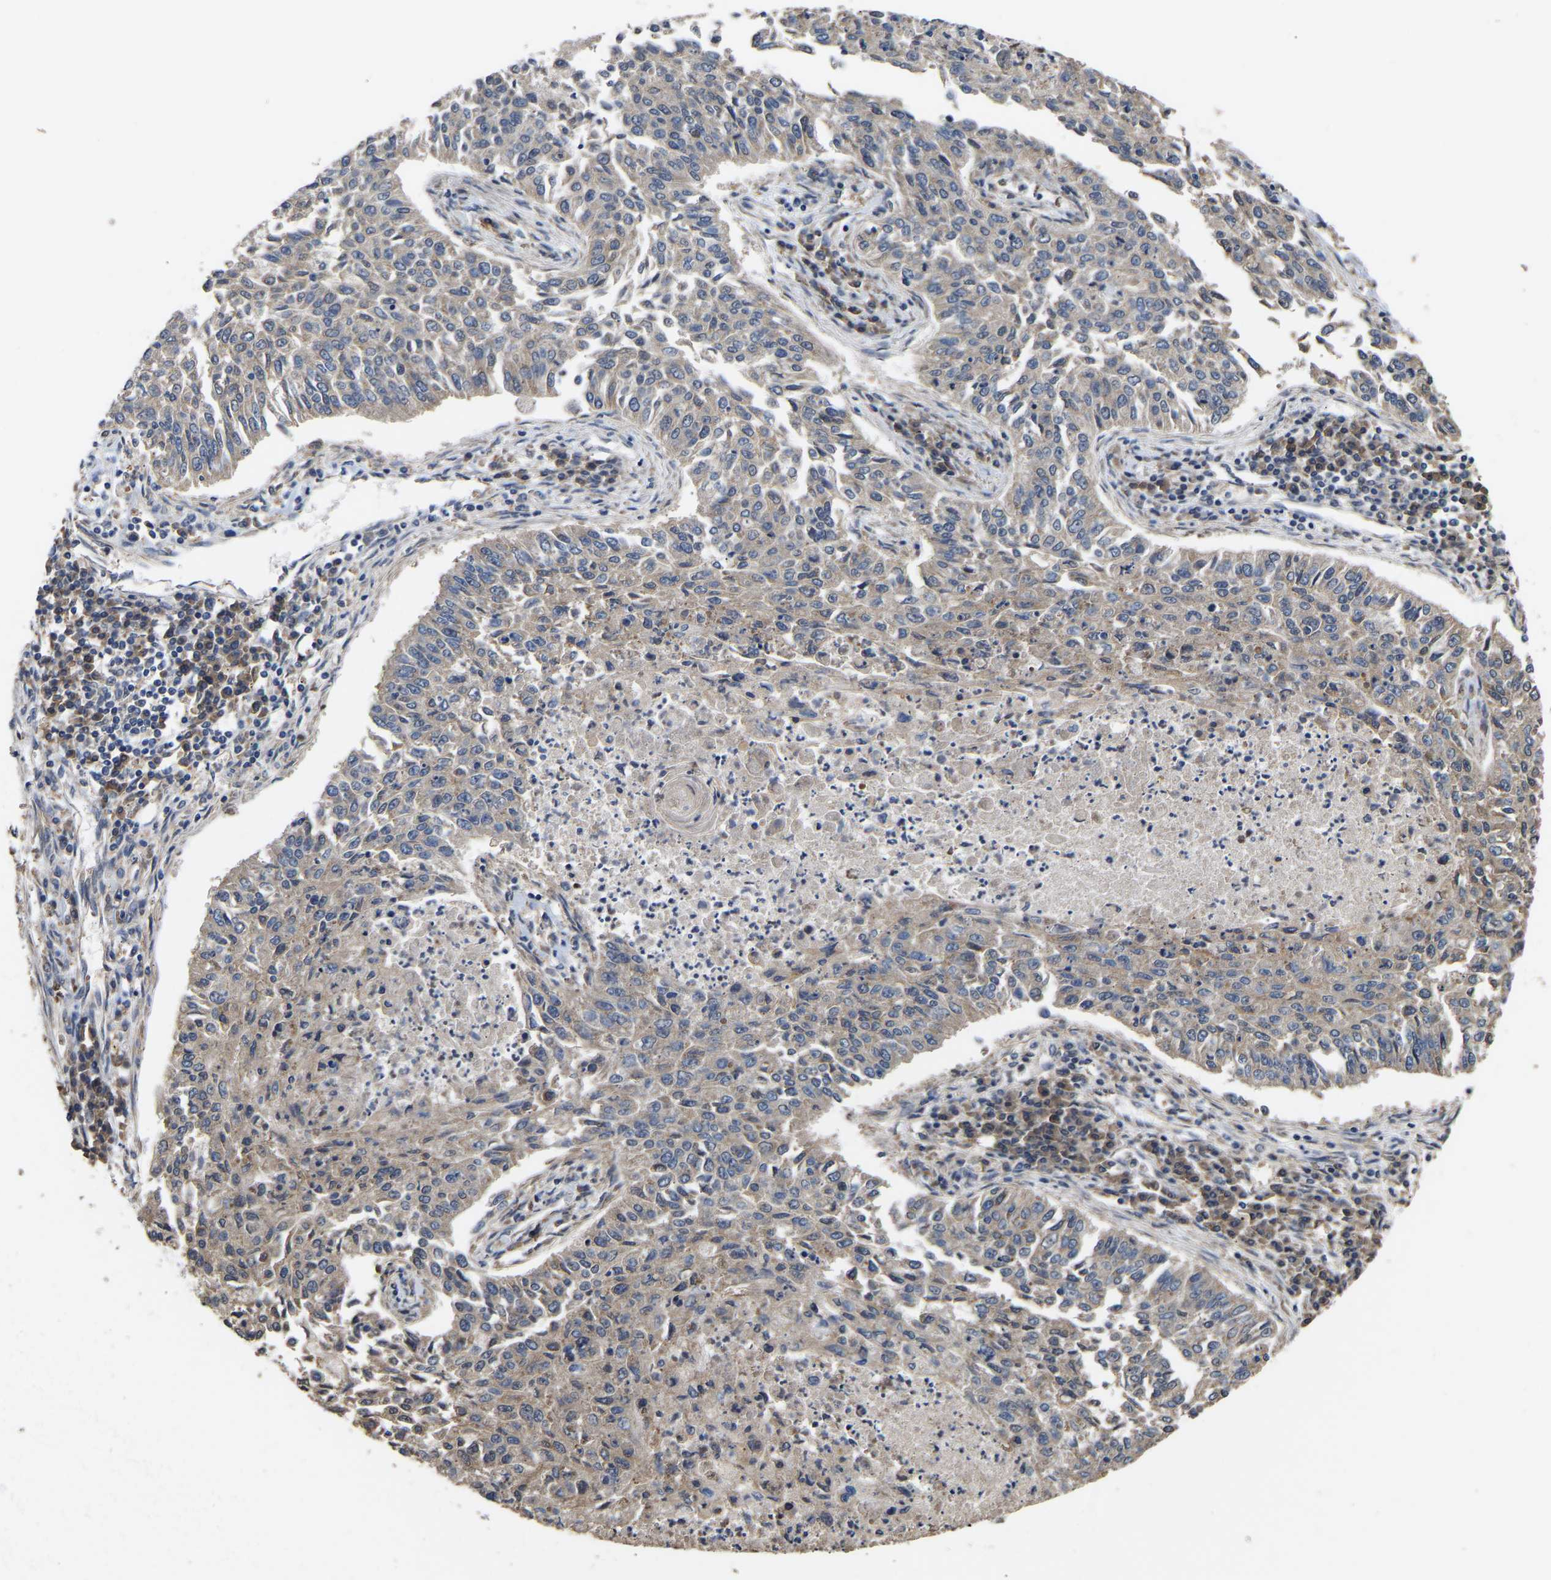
{"staining": {"intensity": "weak", "quantity": "<25%", "location": "cytoplasmic/membranous"}, "tissue": "lung cancer", "cell_type": "Tumor cells", "image_type": "cancer", "snomed": [{"axis": "morphology", "description": "Normal tissue, NOS"}, {"axis": "morphology", "description": "Squamous cell carcinoma, NOS"}, {"axis": "topography", "description": "Cartilage tissue"}, {"axis": "topography", "description": "Bronchus"}, {"axis": "topography", "description": "Lung"}], "caption": "Immunohistochemistry histopathology image of neoplastic tissue: lung cancer stained with DAB shows no significant protein staining in tumor cells.", "gene": "AIMP2", "patient": {"sex": "female", "age": 49}}